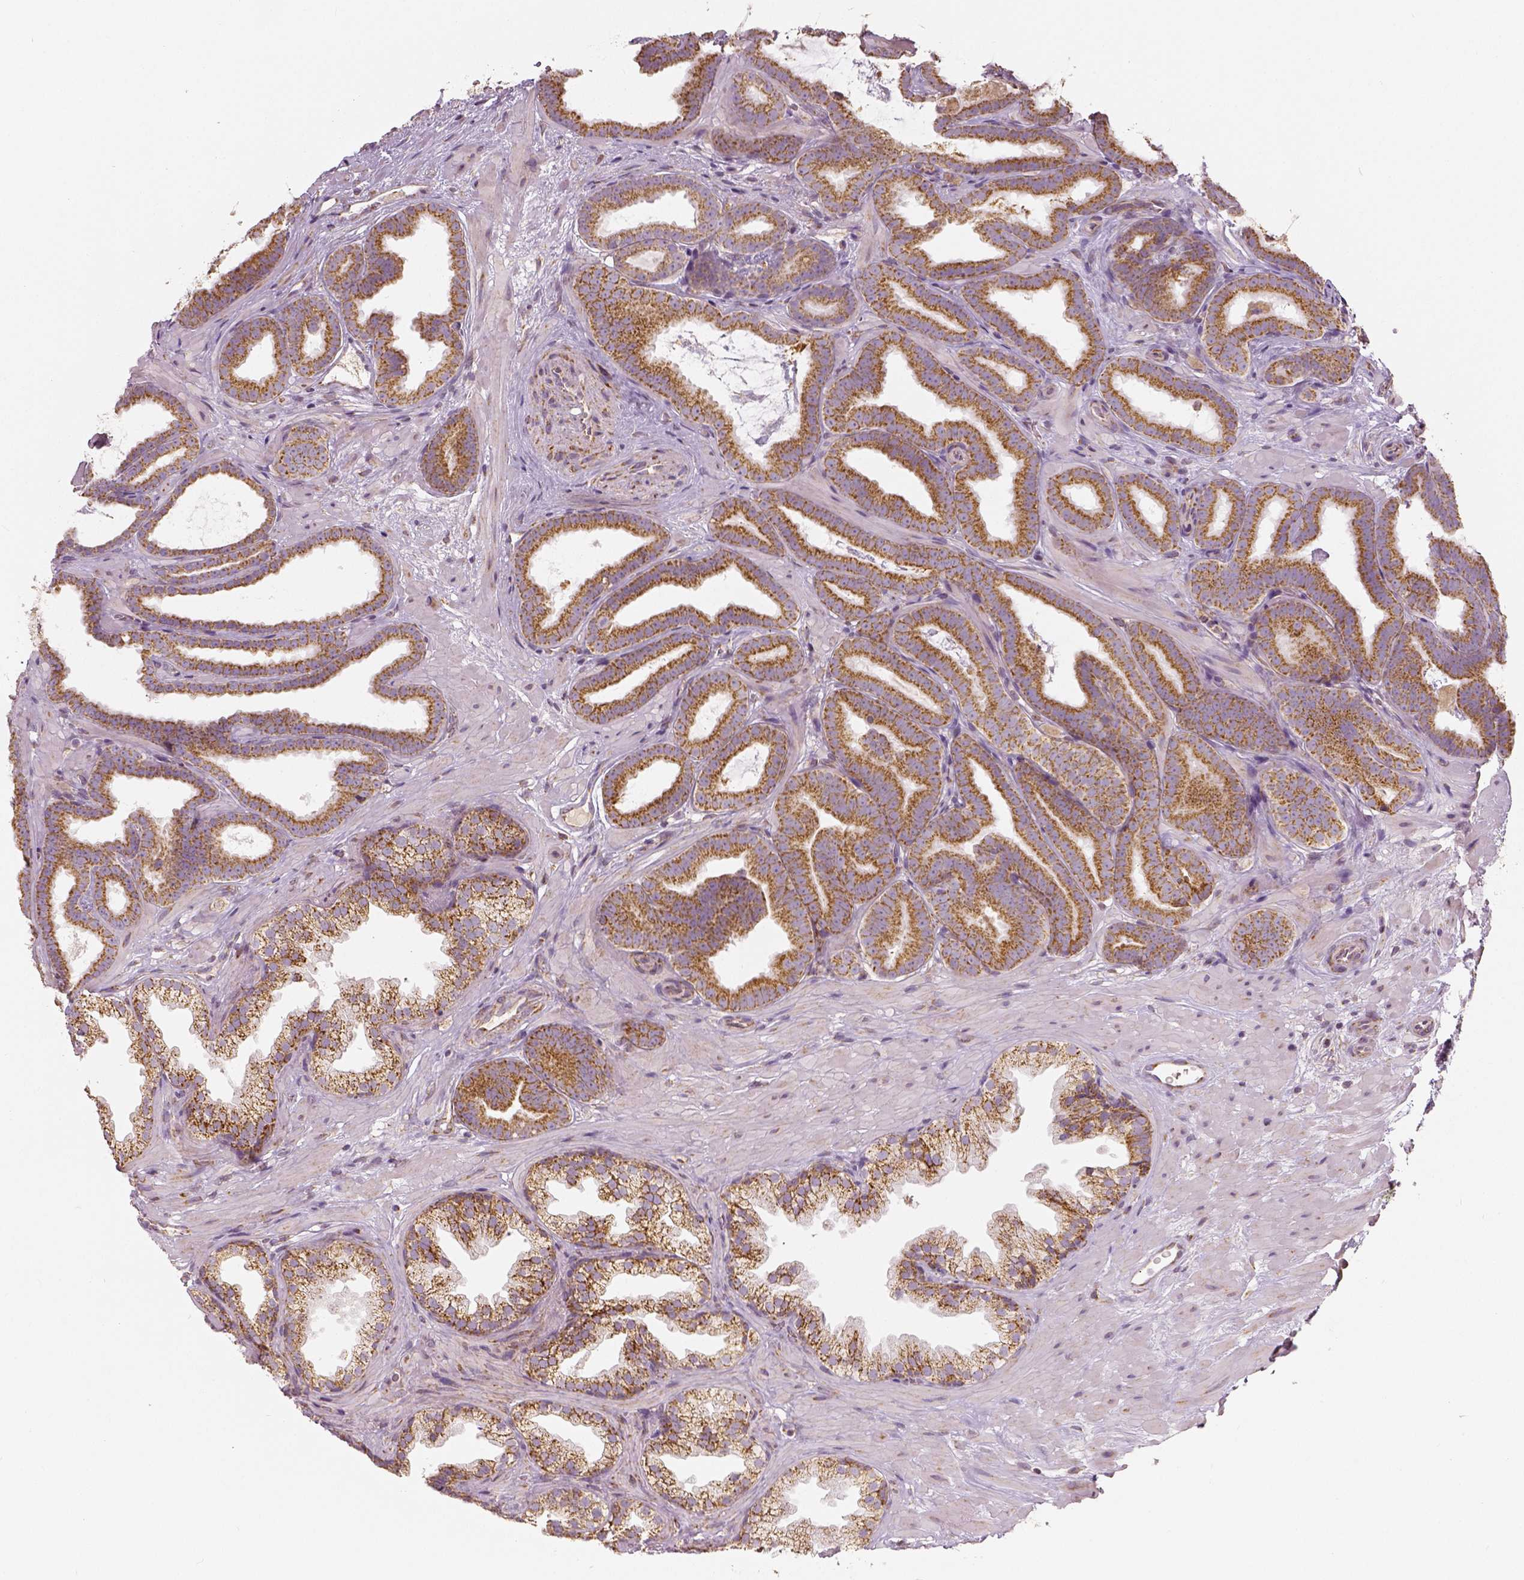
{"staining": {"intensity": "moderate", "quantity": ">75%", "location": "cytoplasmic/membranous"}, "tissue": "prostate cancer", "cell_type": "Tumor cells", "image_type": "cancer", "snomed": [{"axis": "morphology", "description": "Adenocarcinoma, Low grade"}, {"axis": "topography", "description": "Prostate"}], "caption": "Brown immunohistochemical staining in human adenocarcinoma (low-grade) (prostate) demonstrates moderate cytoplasmic/membranous positivity in approximately >75% of tumor cells.", "gene": "PGAM5", "patient": {"sex": "male", "age": 63}}